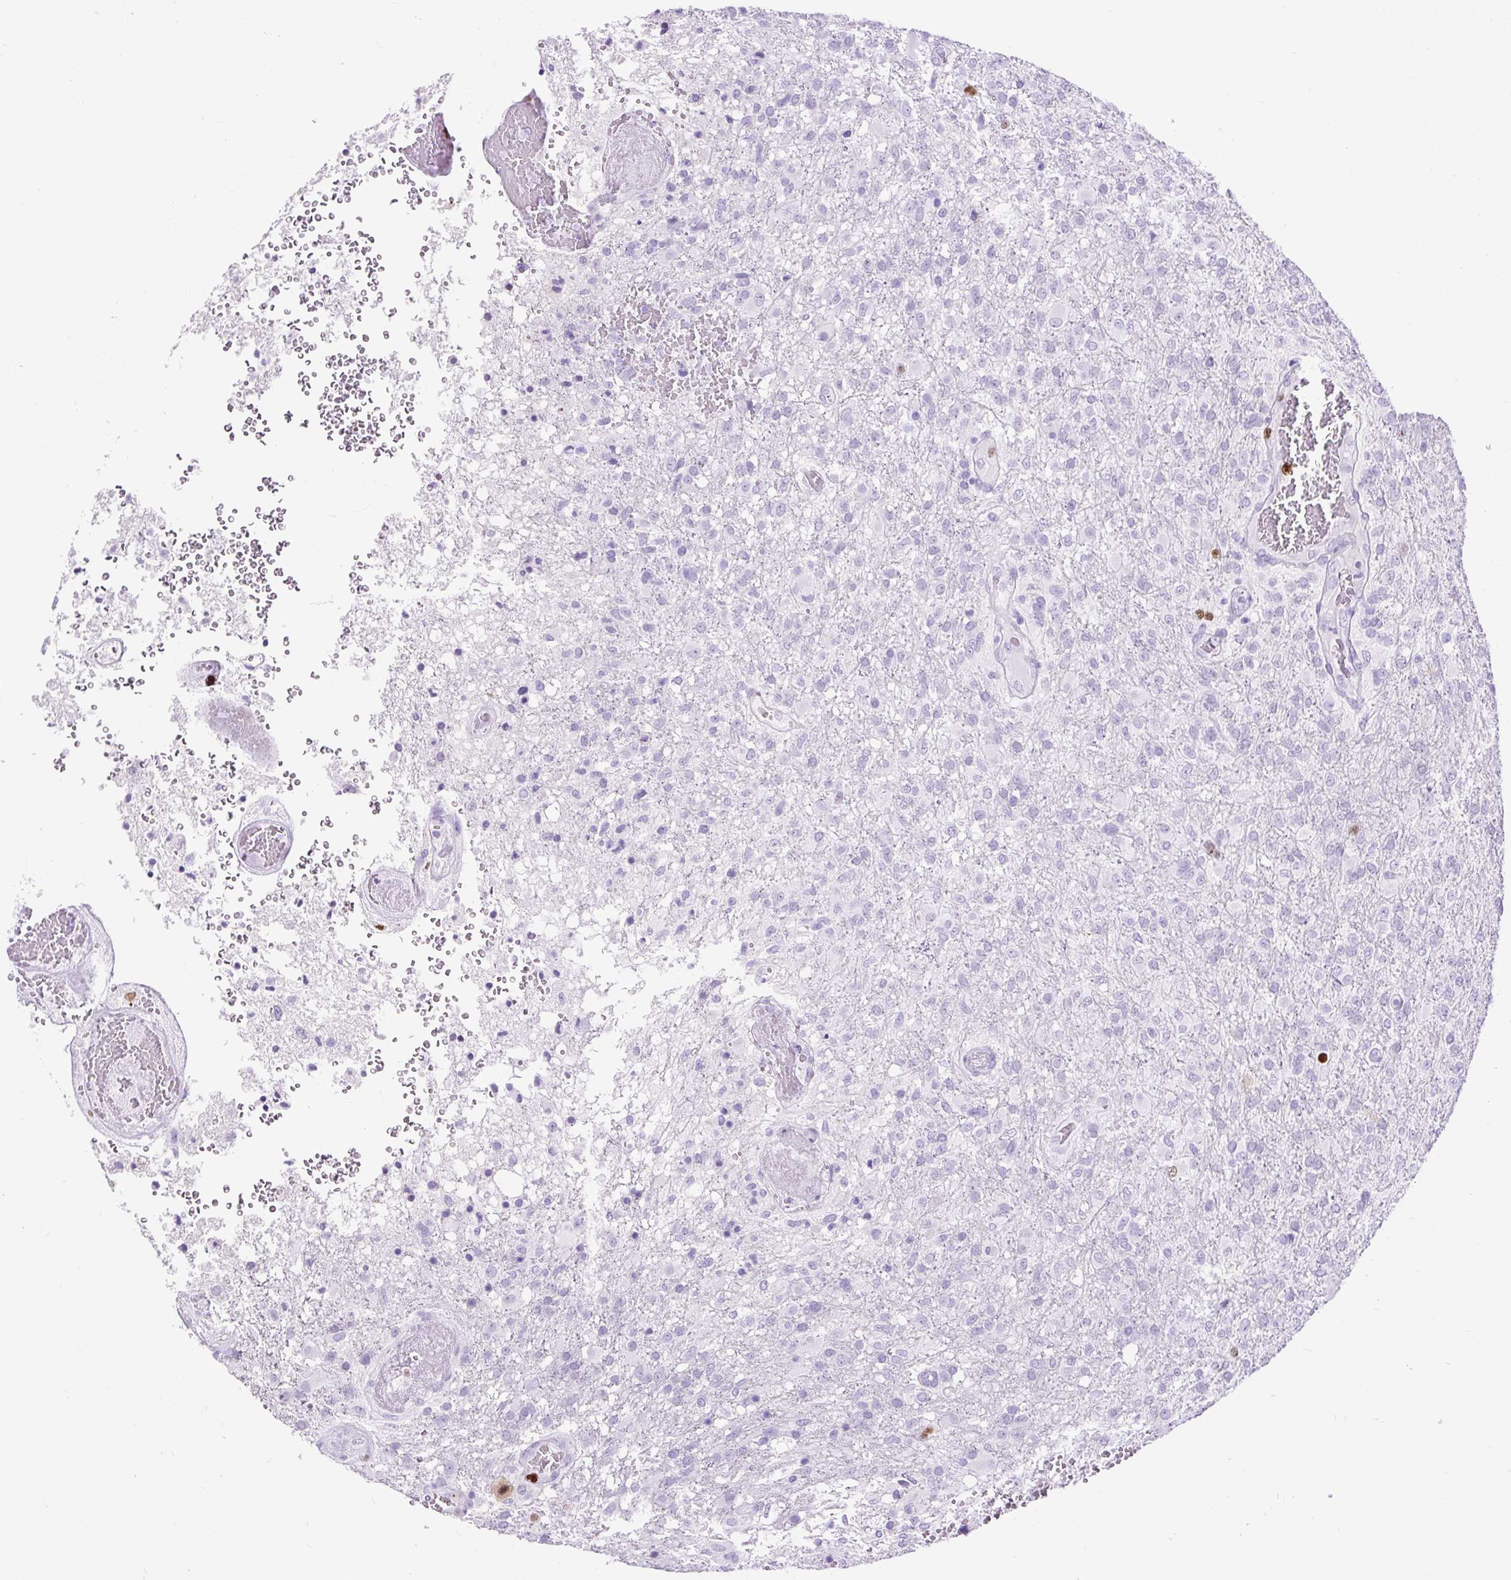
{"staining": {"intensity": "negative", "quantity": "none", "location": "none"}, "tissue": "glioma", "cell_type": "Tumor cells", "image_type": "cancer", "snomed": [{"axis": "morphology", "description": "Glioma, malignant, High grade"}, {"axis": "topography", "description": "Brain"}], "caption": "Tumor cells are negative for protein expression in human high-grade glioma (malignant).", "gene": "RACGAP1", "patient": {"sex": "female", "age": 74}}